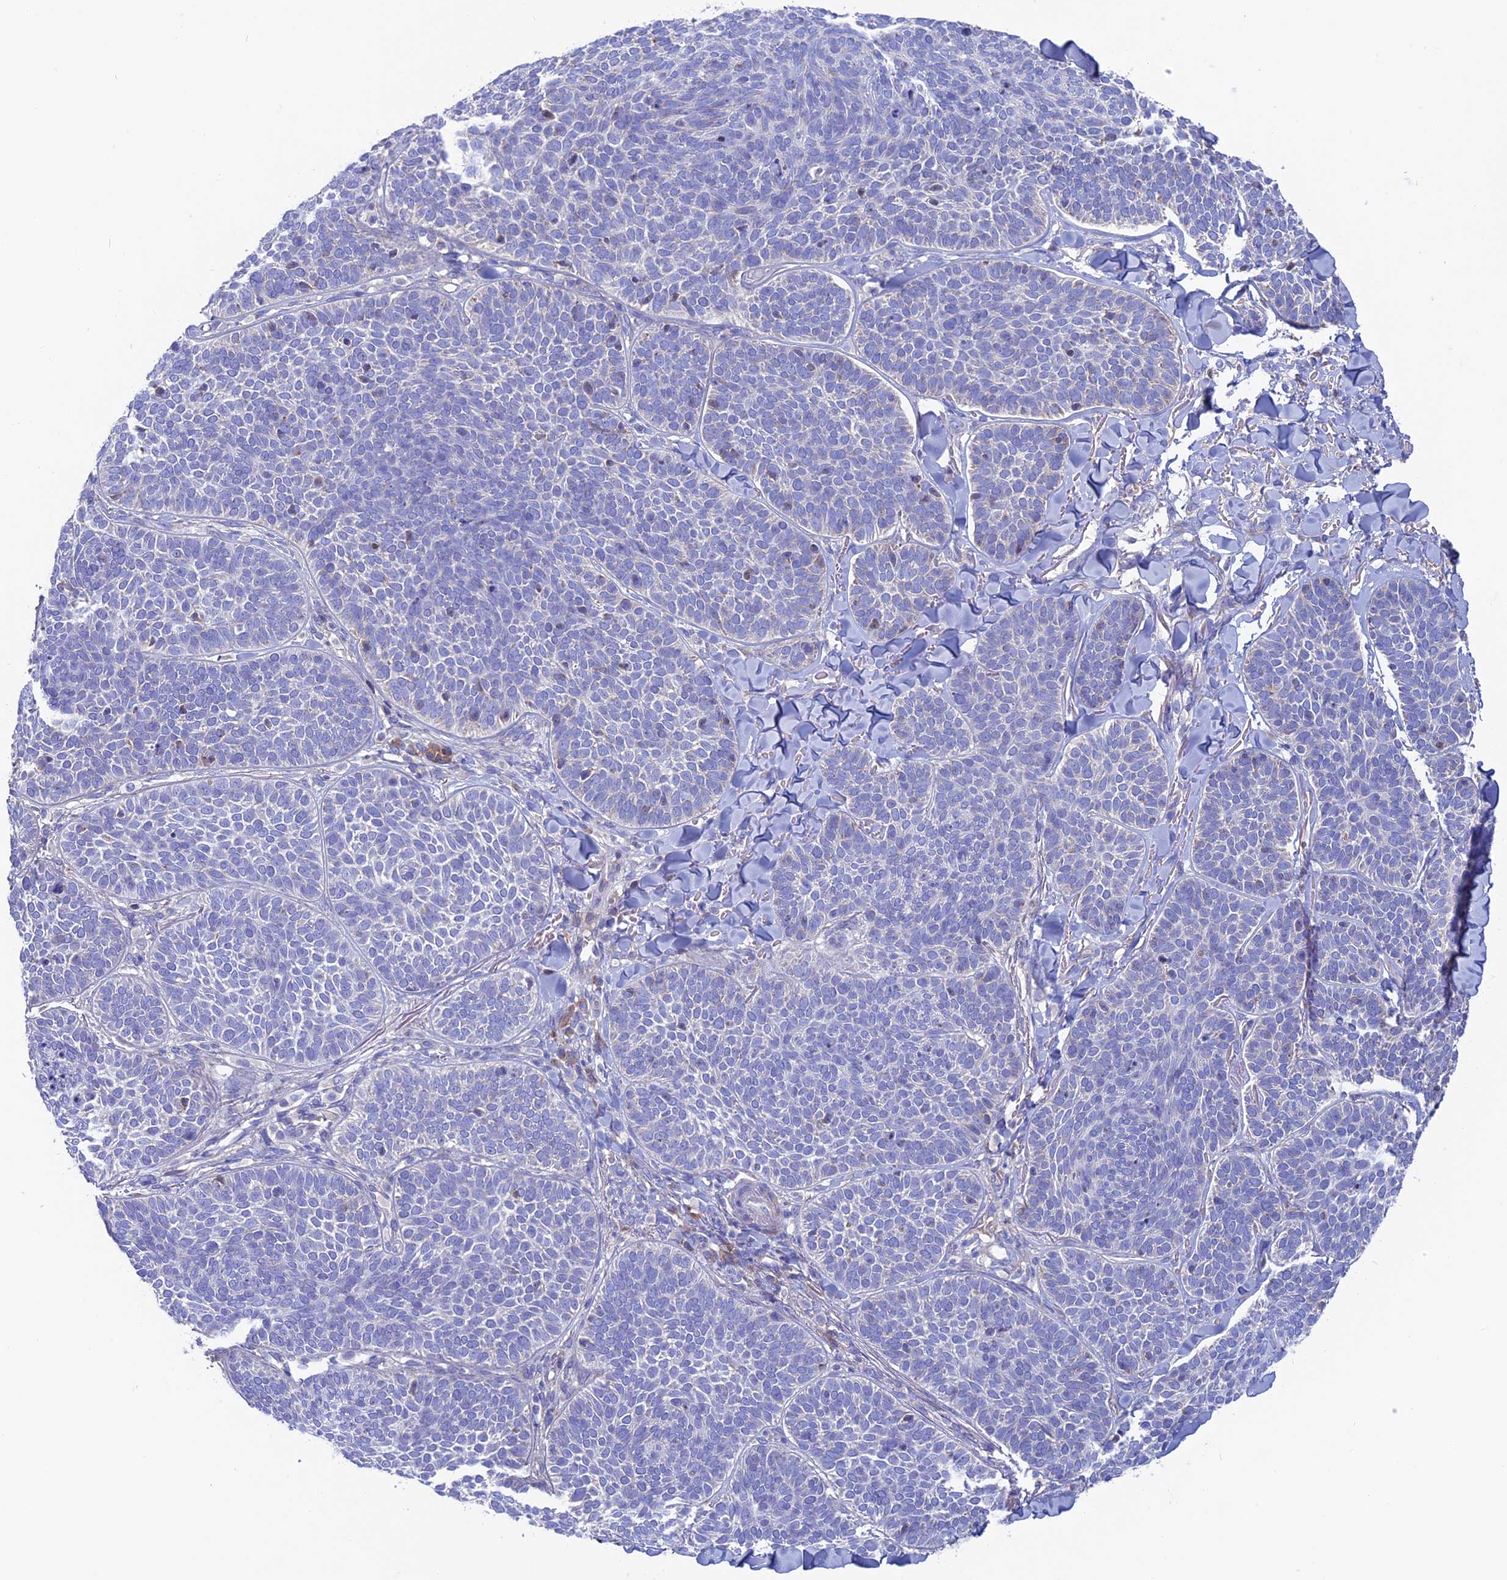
{"staining": {"intensity": "negative", "quantity": "none", "location": "none"}, "tissue": "skin cancer", "cell_type": "Tumor cells", "image_type": "cancer", "snomed": [{"axis": "morphology", "description": "Basal cell carcinoma"}, {"axis": "topography", "description": "Skin"}], "caption": "The micrograph demonstrates no significant expression in tumor cells of basal cell carcinoma (skin). Nuclei are stained in blue.", "gene": "SLC15A5", "patient": {"sex": "male", "age": 85}}